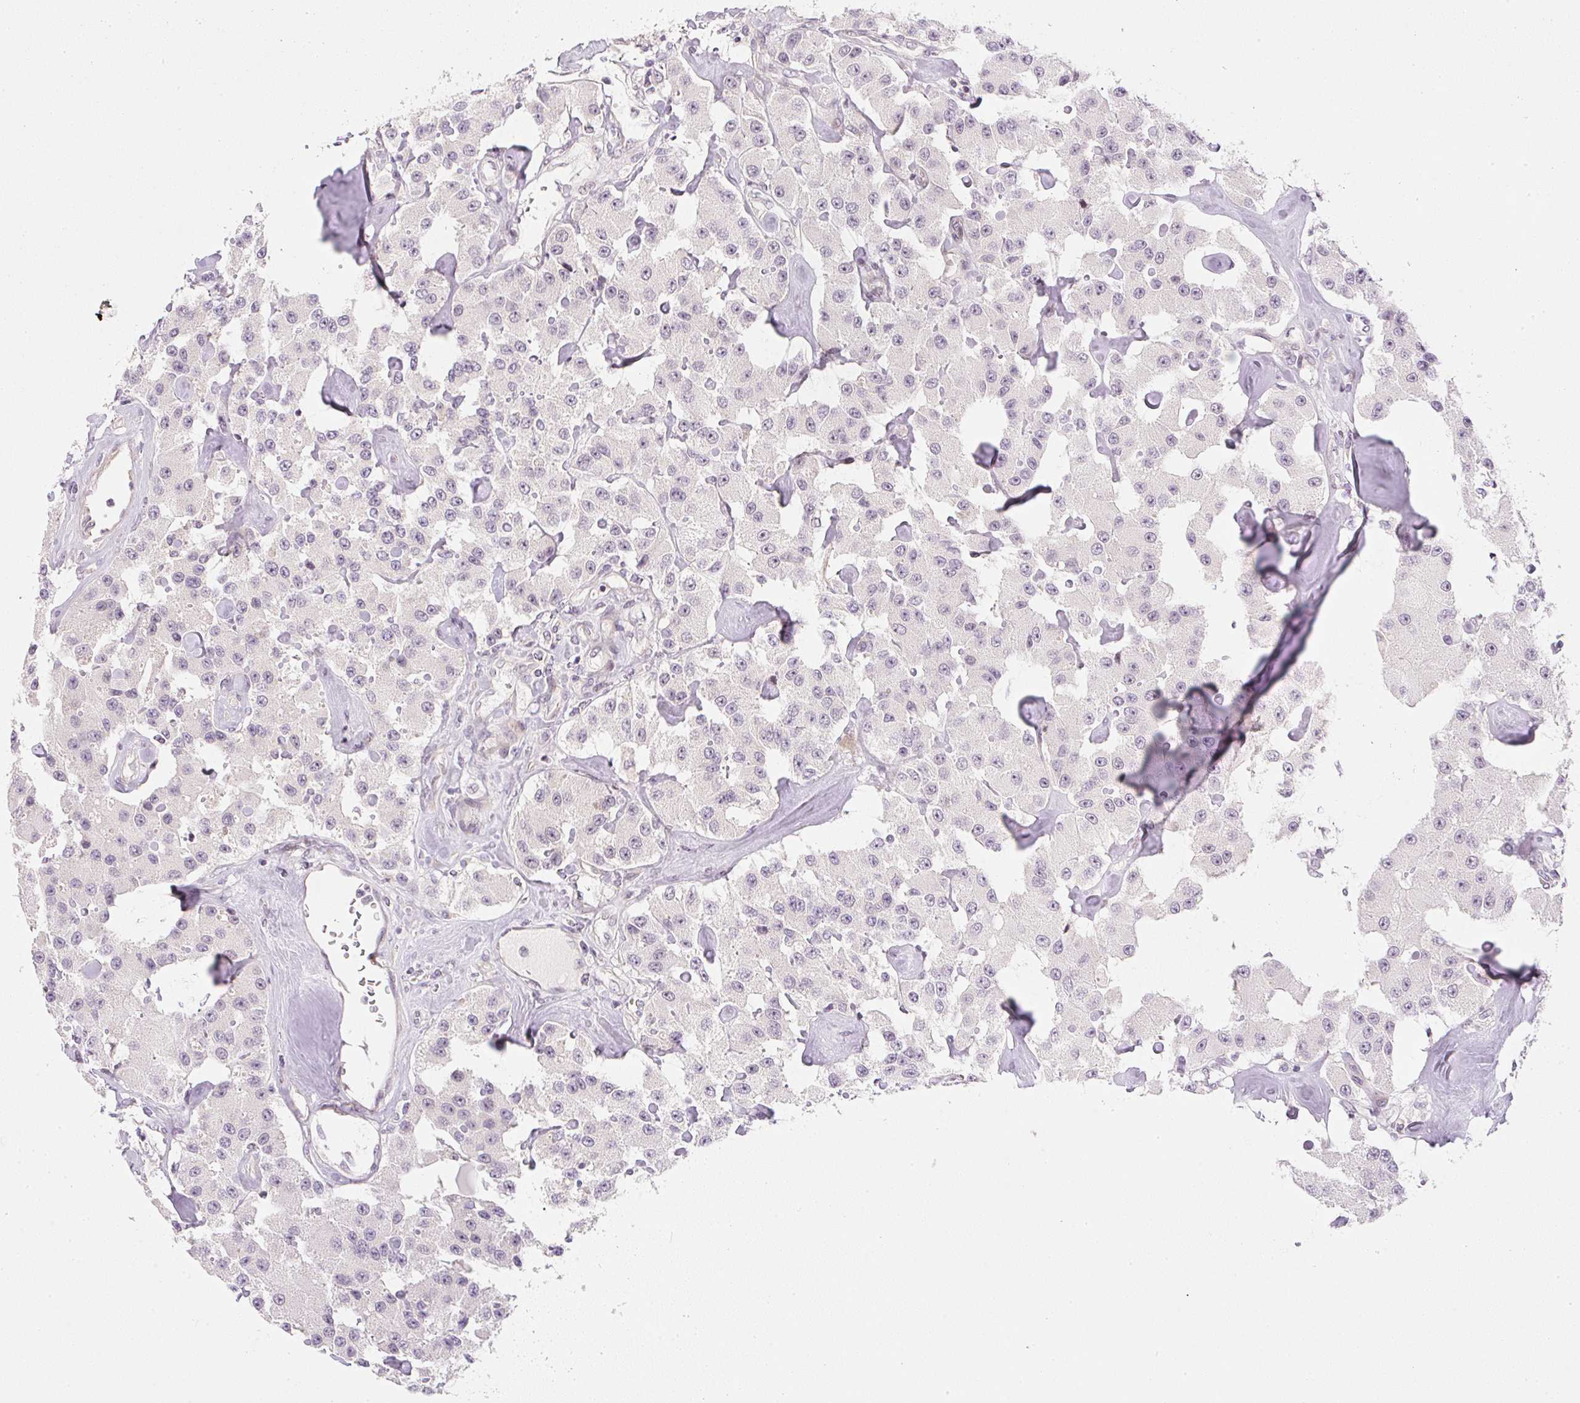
{"staining": {"intensity": "weak", "quantity": "<25%", "location": "nuclear"}, "tissue": "carcinoid", "cell_type": "Tumor cells", "image_type": "cancer", "snomed": [{"axis": "morphology", "description": "Carcinoid, malignant, NOS"}, {"axis": "topography", "description": "Pancreas"}], "caption": "Immunohistochemistry of carcinoid displays no expression in tumor cells.", "gene": "DPPA4", "patient": {"sex": "male", "age": 41}}